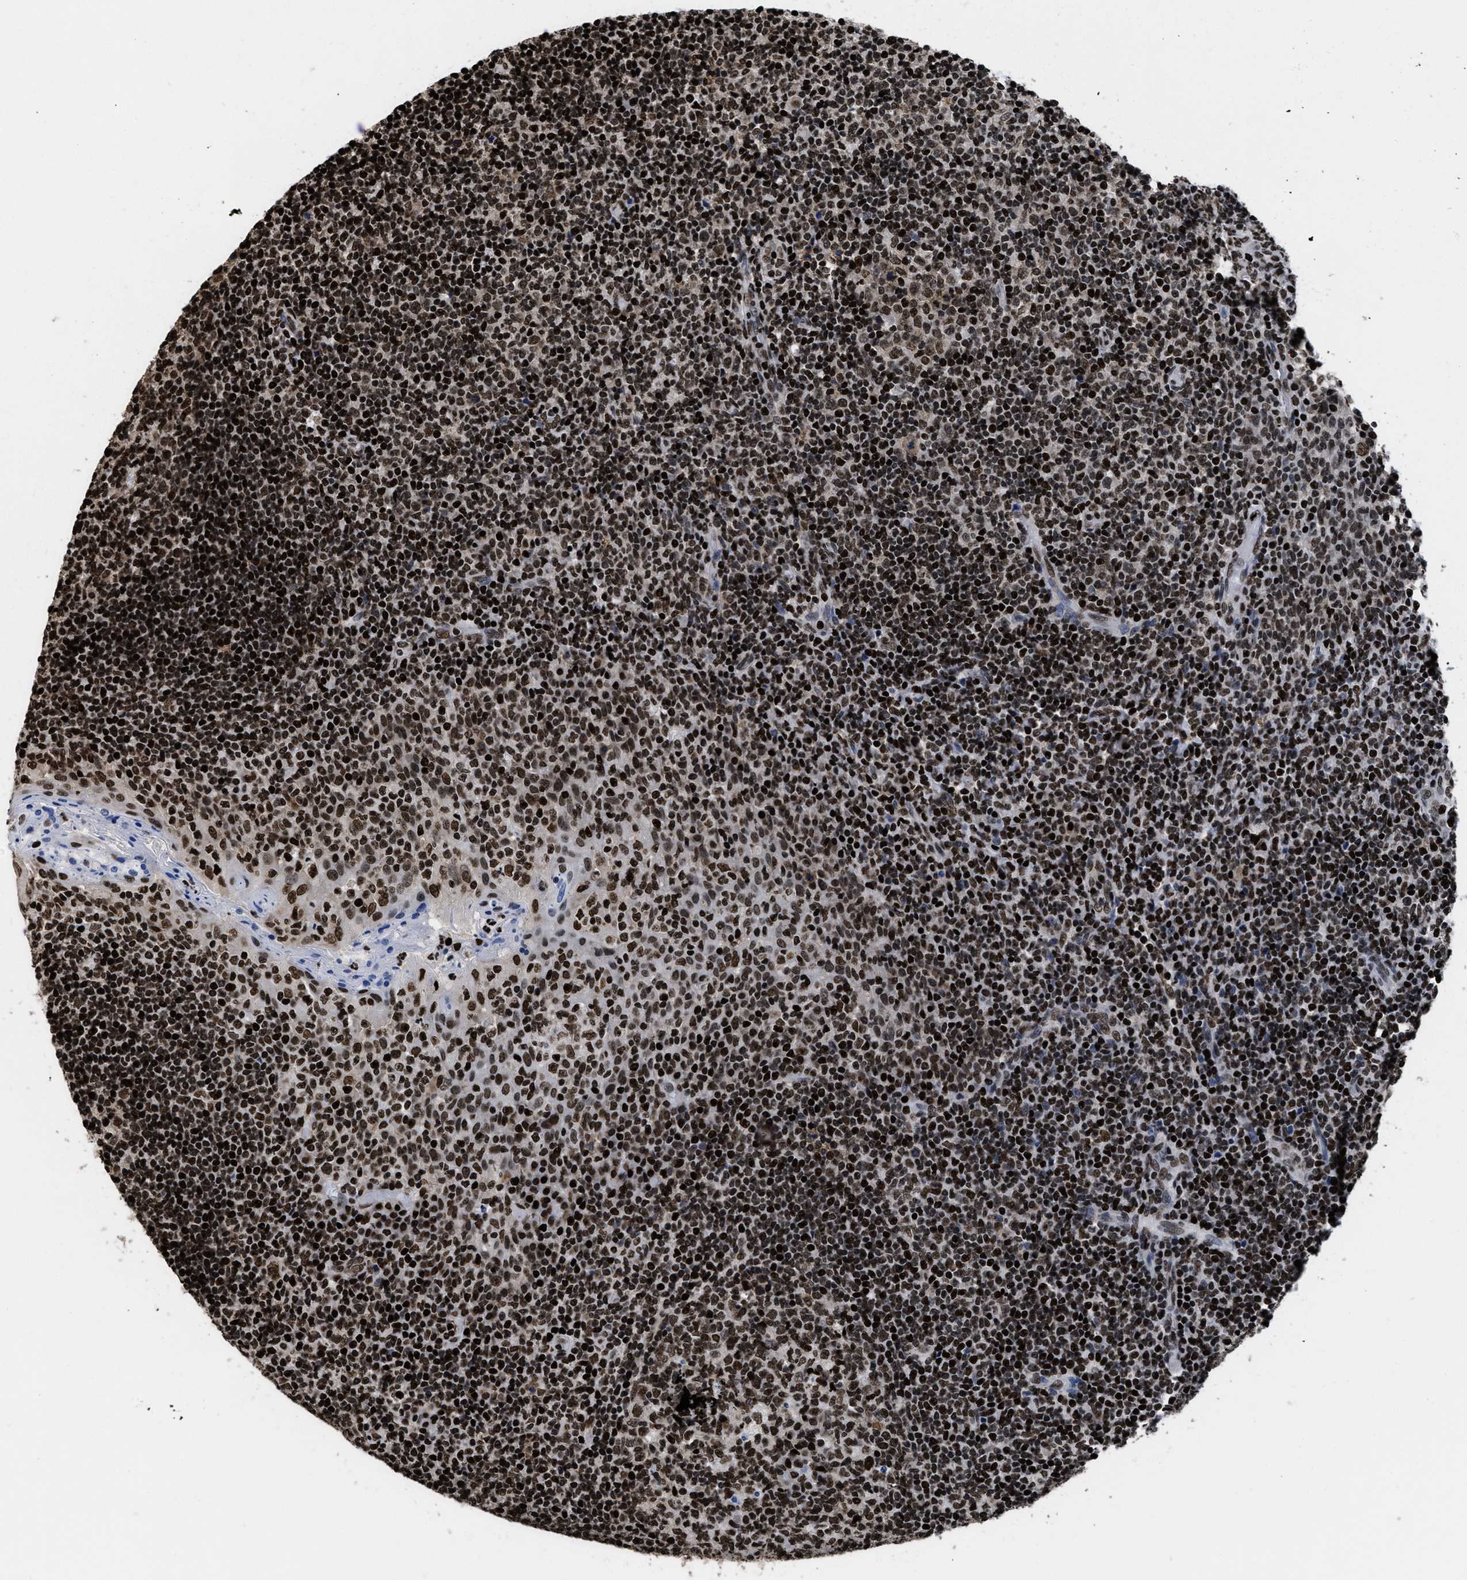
{"staining": {"intensity": "strong", "quantity": ">75%", "location": "nuclear"}, "tissue": "tonsil", "cell_type": "Germinal center cells", "image_type": "normal", "snomed": [{"axis": "morphology", "description": "Normal tissue, NOS"}, {"axis": "topography", "description": "Tonsil"}], "caption": "Protein expression analysis of unremarkable human tonsil reveals strong nuclear positivity in about >75% of germinal center cells. Immunohistochemistry stains the protein in brown and the nuclei are stained blue.", "gene": "CALHM3", "patient": {"sex": "female", "age": 19}}